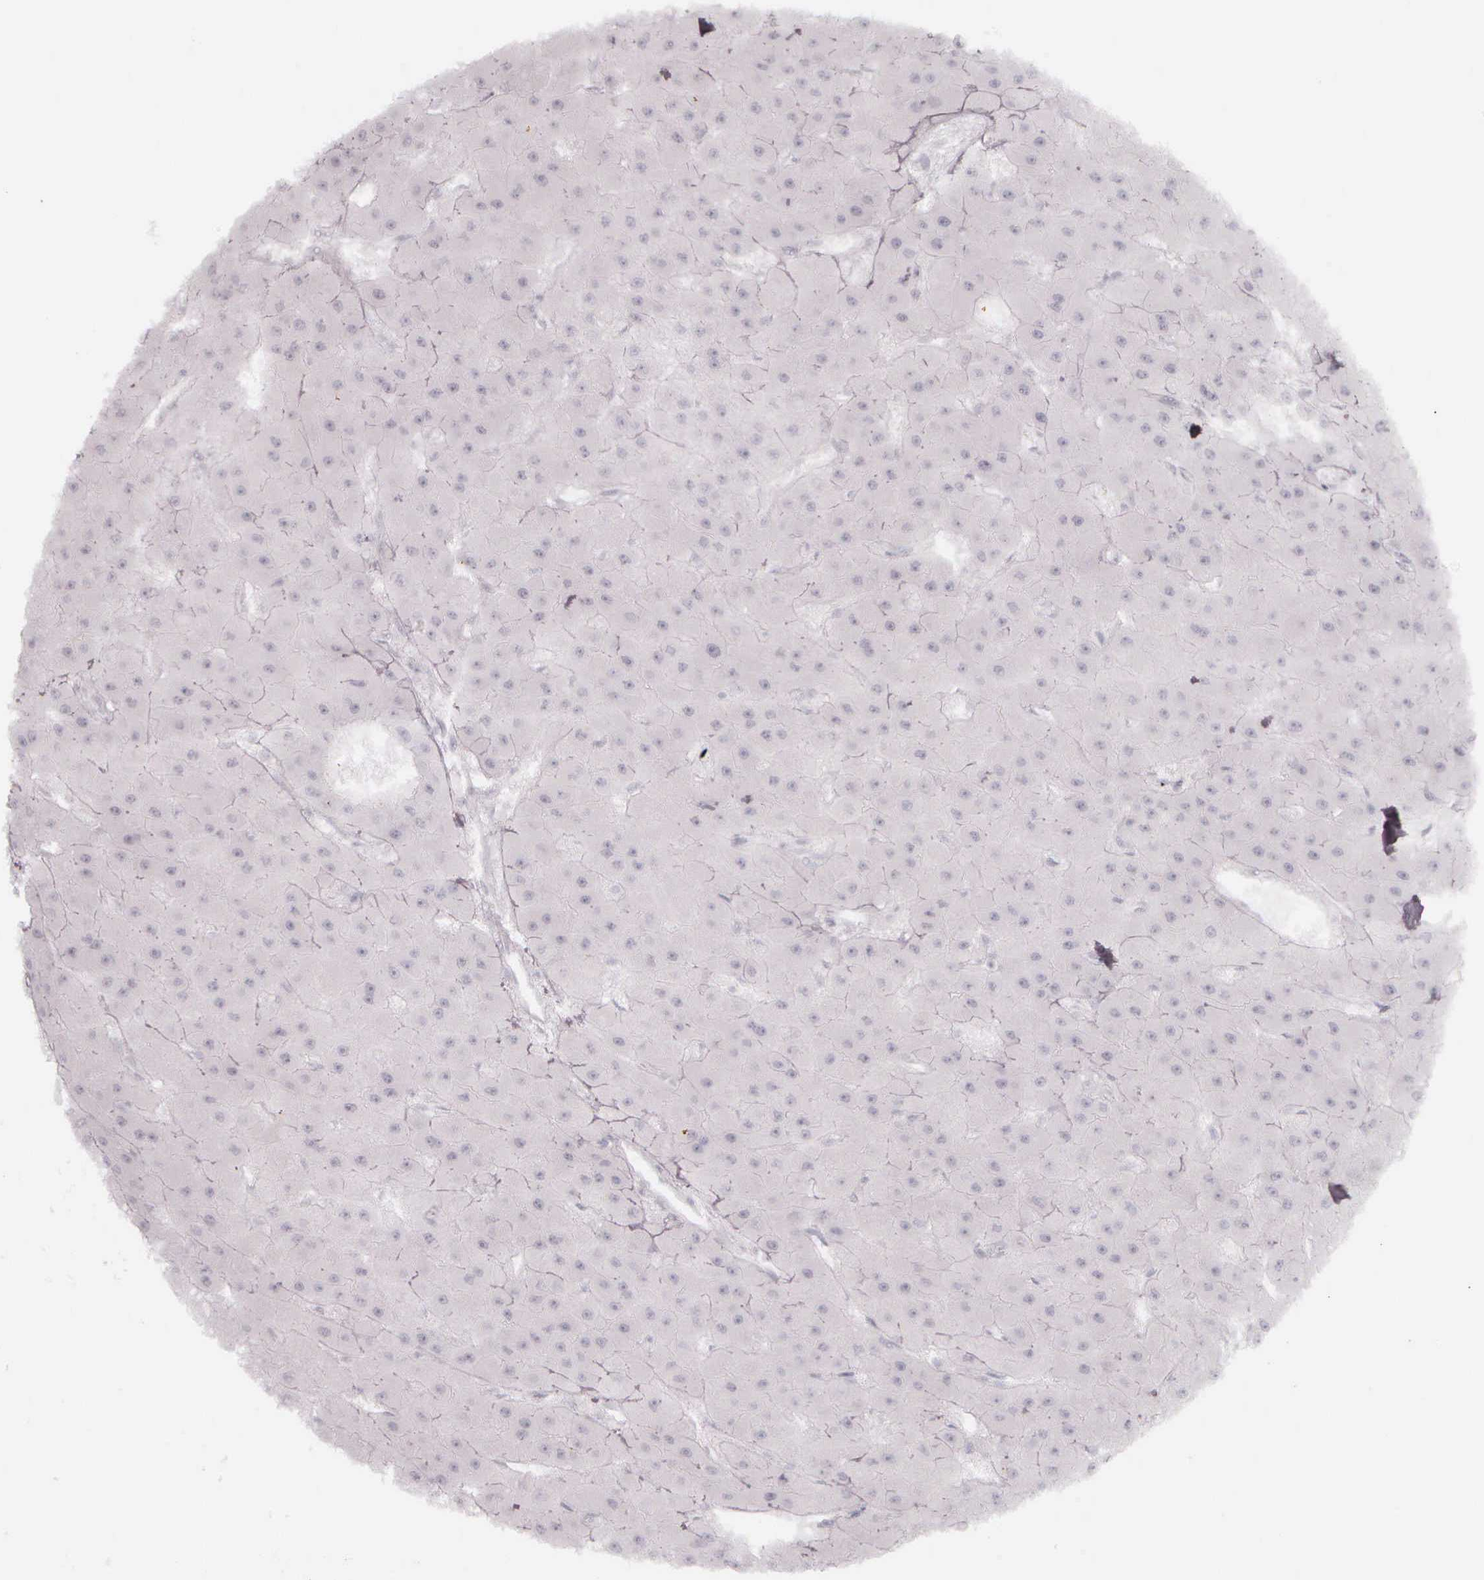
{"staining": {"intensity": "negative", "quantity": "none", "location": "none"}, "tissue": "liver cancer", "cell_type": "Tumor cells", "image_type": "cancer", "snomed": [{"axis": "morphology", "description": "Carcinoma, Hepatocellular, NOS"}, {"axis": "topography", "description": "Liver"}], "caption": "Immunohistochemistry histopathology image of human liver hepatocellular carcinoma stained for a protein (brown), which demonstrates no expression in tumor cells.", "gene": "KRT14", "patient": {"sex": "female", "age": 52}}